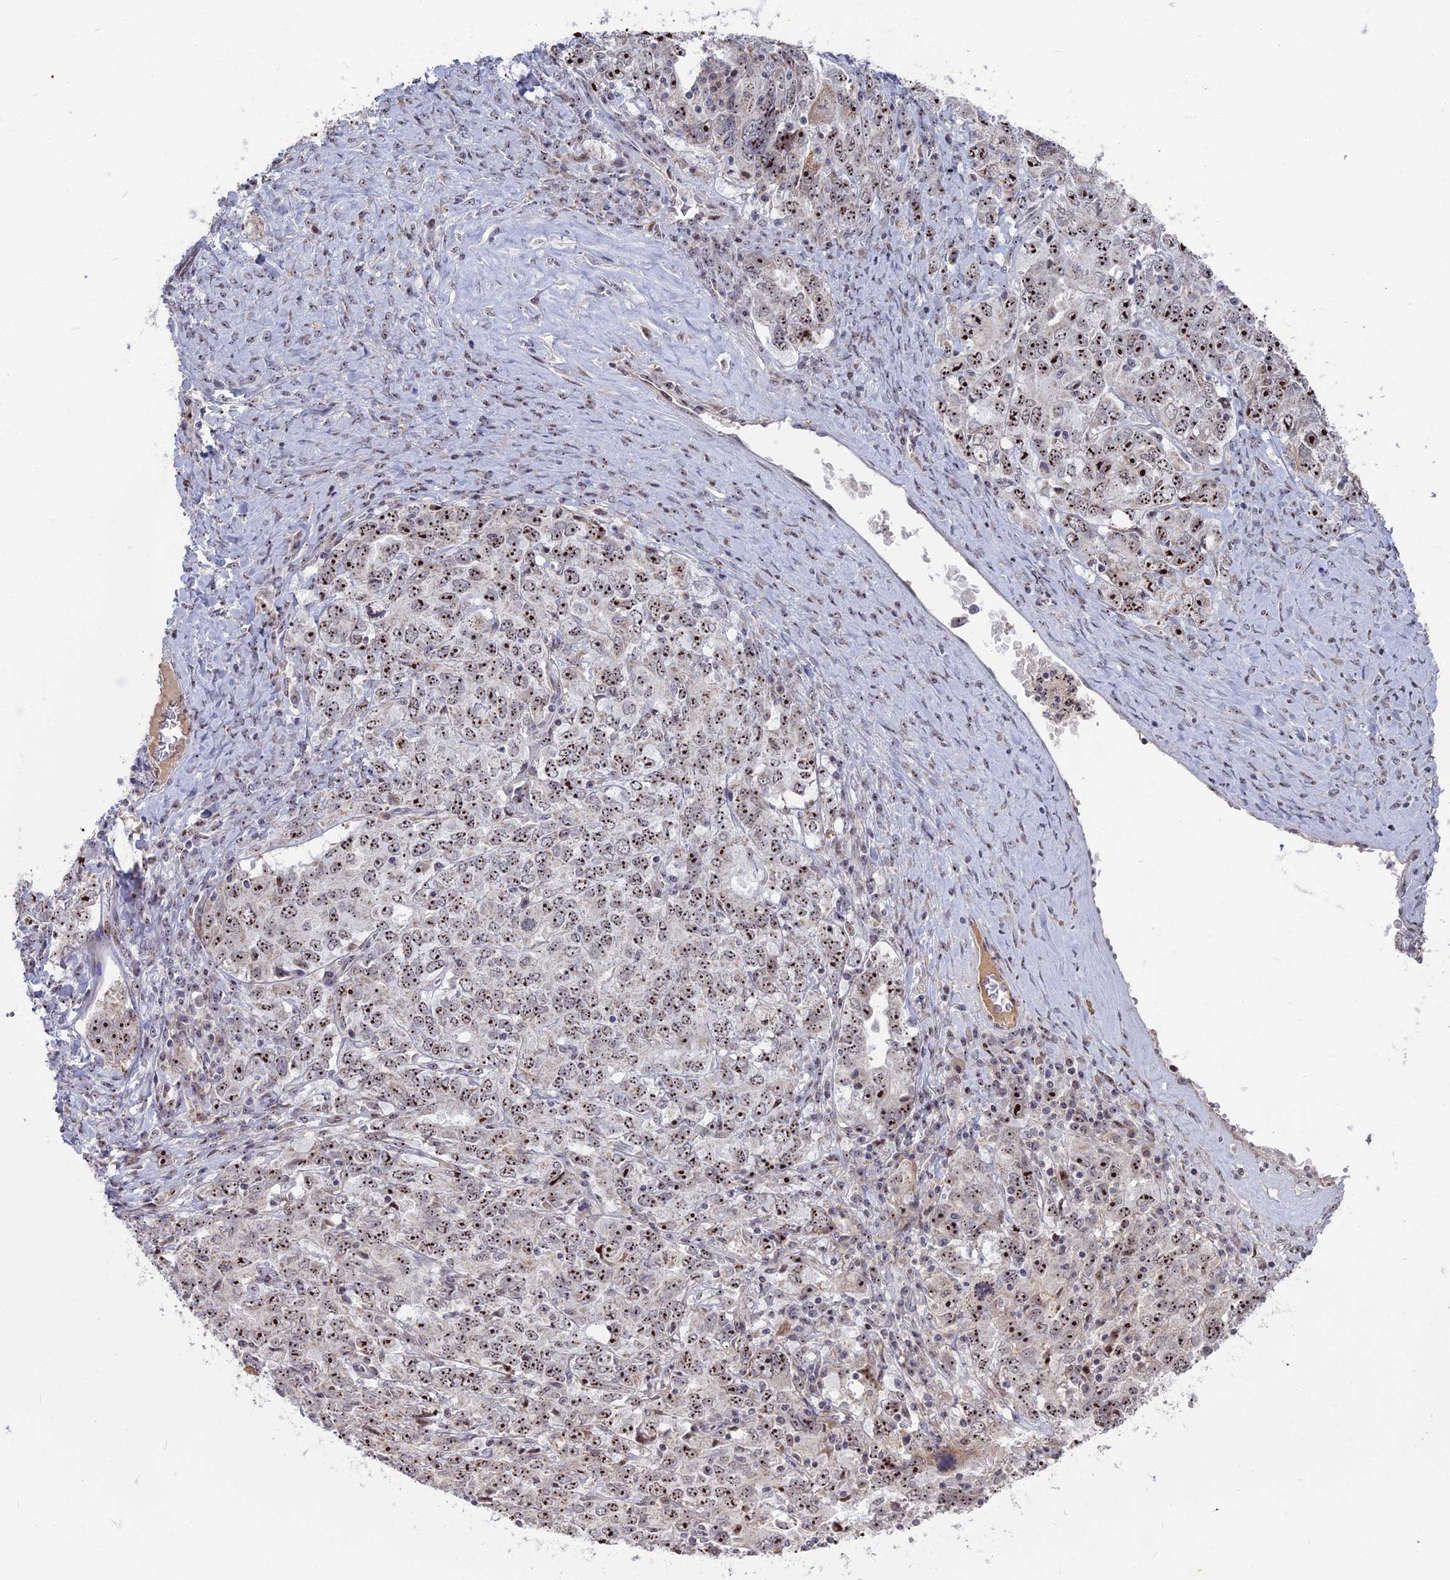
{"staining": {"intensity": "strong", "quantity": ">75%", "location": "nuclear"}, "tissue": "ovarian cancer", "cell_type": "Tumor cells", "image_type": "cancer", "snomed": [{"axis": "morphology", "description": "Carcinoma, endometroid"}, {"axis": "topography", "description": "Ovary"}], "caption": "Immunohistochemical staining of ovarian endometroid carcinoma shows high levels of strong nuclear protein expression in about >75% of tumor cells.", "gene": "FAM131A", "patient": {"sex": "female", "age": 62}}